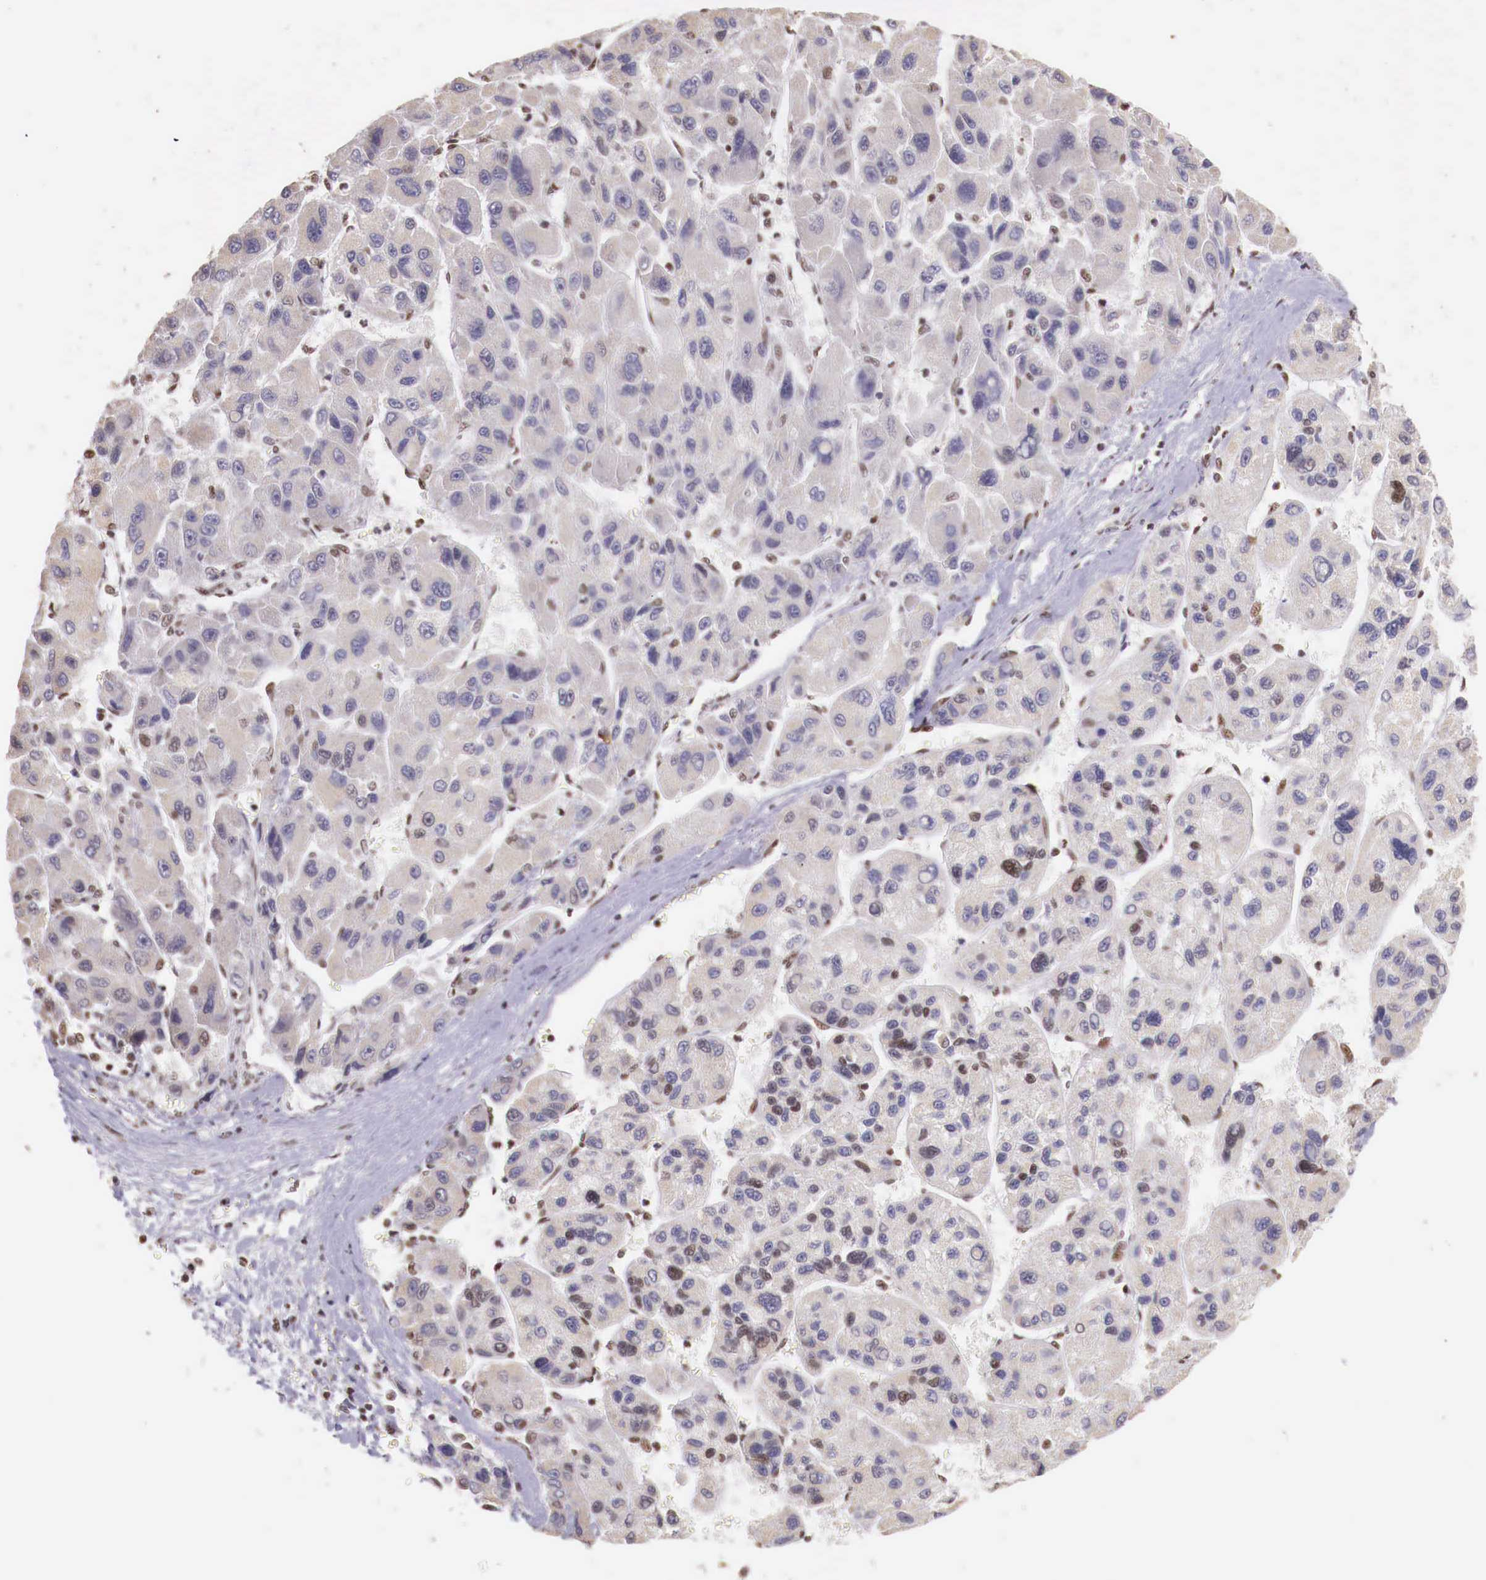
{"staining": {"intensity": "negative", "quantity": "none", "location": "none"}, "tissue": "liver cancer", "cell_type": "Tumor cells", "image_type": "cancer", "snomed": [{"axis": "morphology", "description": "Carcinoma, Hepatocellular, NOS"}, {"axis": "topography", "description": "Liver"}], "caption": "Immunohistochemical staining of human liver cancer reveals no significant expression in tumor cells.", "gene": "SP1", "patient": {"sex": "male", "age": 64}}